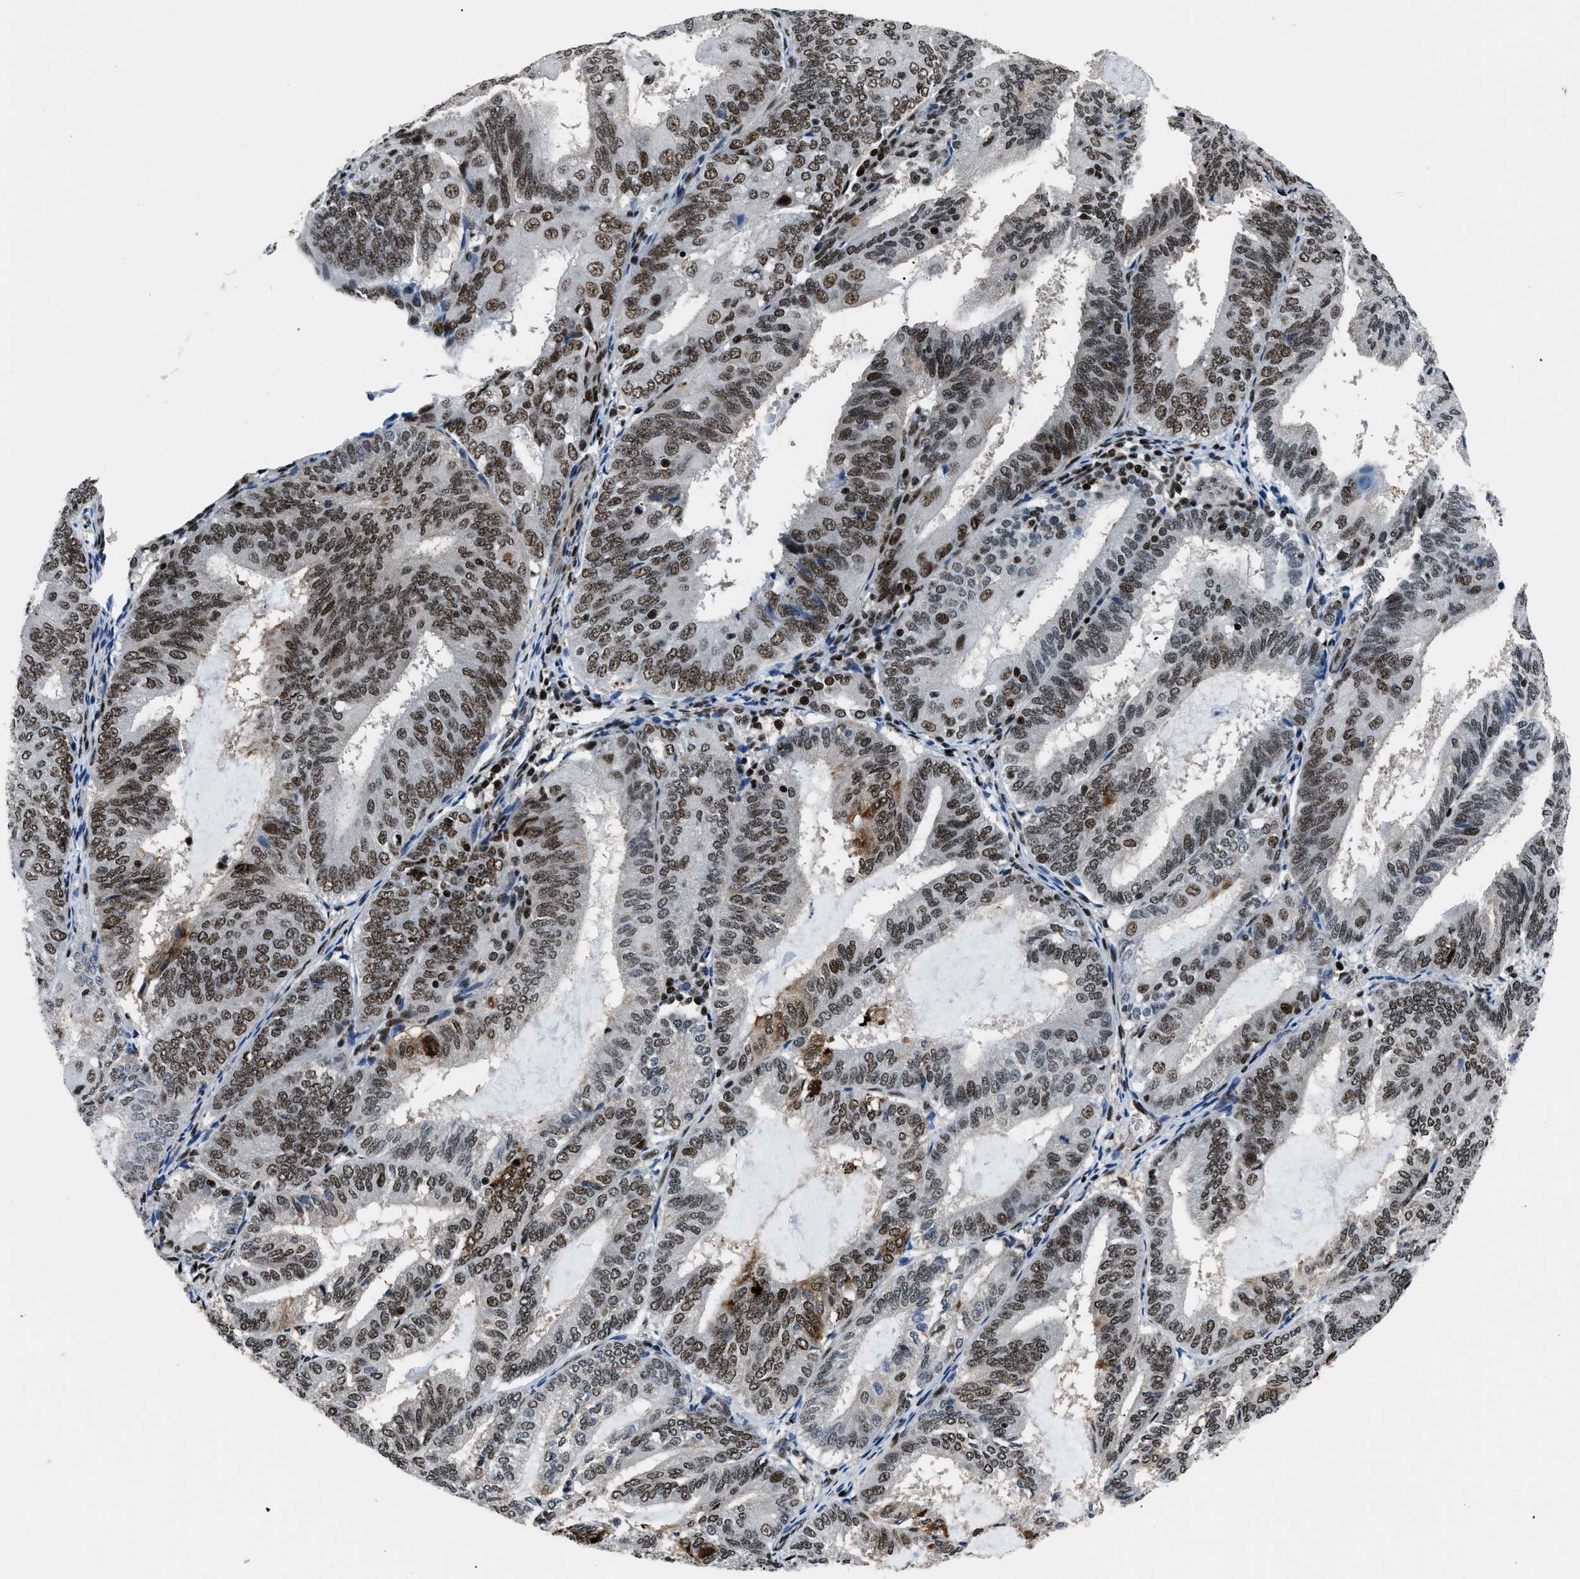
{"staining": {"intensity": "strong", "quantity": ">75%", "location": "nuclear"}, "tissue": "endometrial cancer", "cell_type": "Tumor cells", "image_type": "cancer", "snomed": [{"axis": "morphology", "description": "Adenocarcinoma, NOS"}, {"axis": "topography", "description": "Endometrium"}], "caption": "Approximately >75% of tumor cells in endometrial cancer (adenocarcinoma) display strong nuclear protein expression as visualized by brown immunohistochemical staining.", "gene": "SMARCB1", "patient": {"sex": "female", "age": 81}}